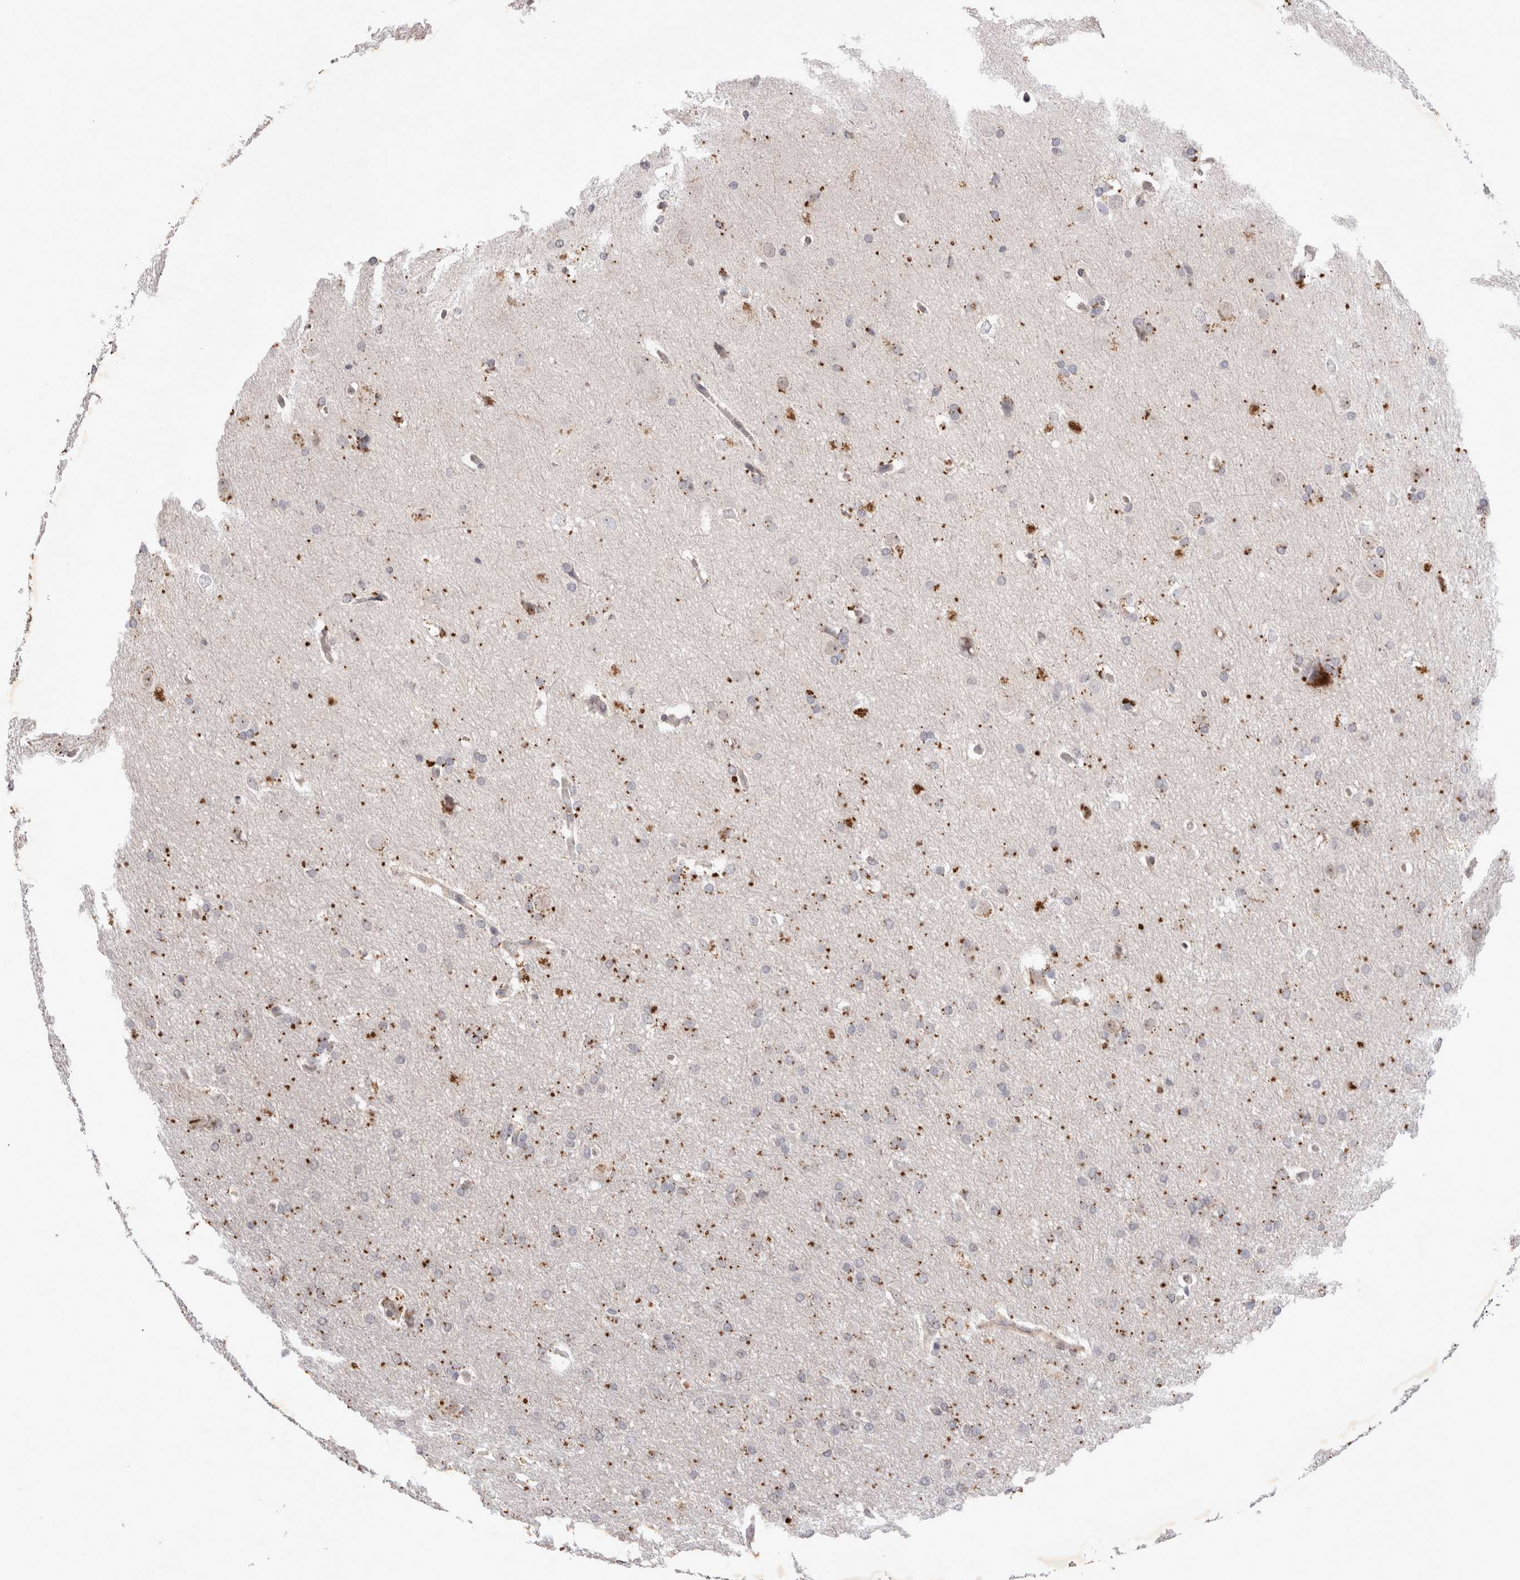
{"staining": {"intensity": "moderate", "quantity": "25%-75%", "location": "cytoplasmic/membranous"}, "tissue": "glioma", "cell_type": "Tumor cells", "image_type": "cancer", "snomed": [{"axis": "morphology", "description": "Glioma, malignant, Low grade"}, {"axis": "topography", "description": "Brain"}], "caption": "DAB immunohistochemical staining of malignant glioma (low-grade) displays moderate cytoplasmic/membranous protein staining in approximately 25%-75% of tumor cells.", "gene": "STK11", "patient": {"sex": "female", "age": 37}}